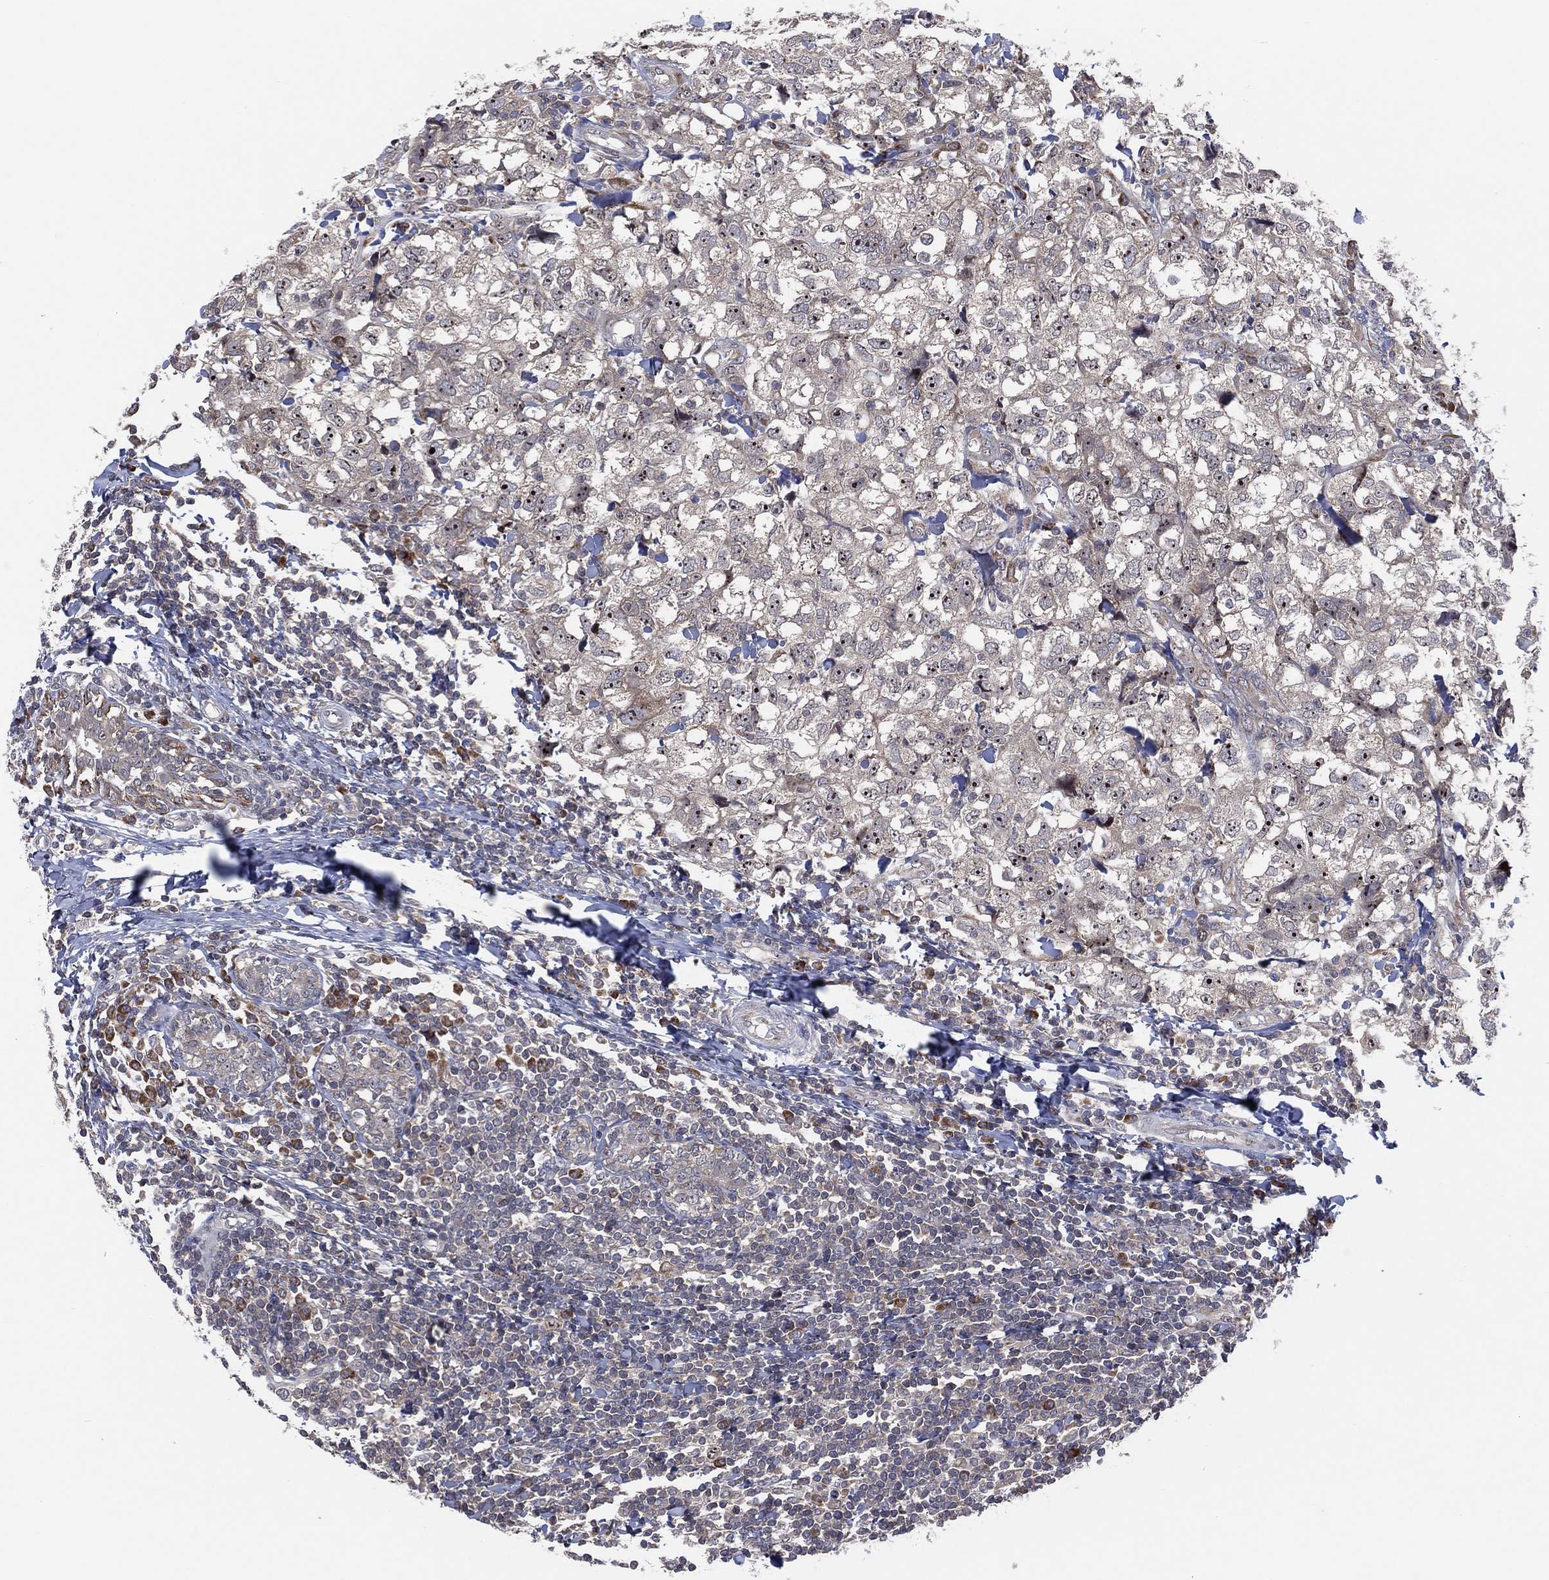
{"staining": {"intensity": "negative", "quantity": "none", "location": "none"}, "tissue": "breast cancer", "cell_type": "Tumor cells", "image_type": "cancer", "snomed": [{"axis": "morphology", "description": "Duct carcinoma"}, {"axis": "topography", "description": "Breast"}], "caption": "IHC image of neoplastic tissue: breast cancer (intraductal carcinoma) stained with DAB exhibits no significant protein expression in tumor cells.", "gene": "FAM104A", "patient": {"sex": "female", "age": 30}}